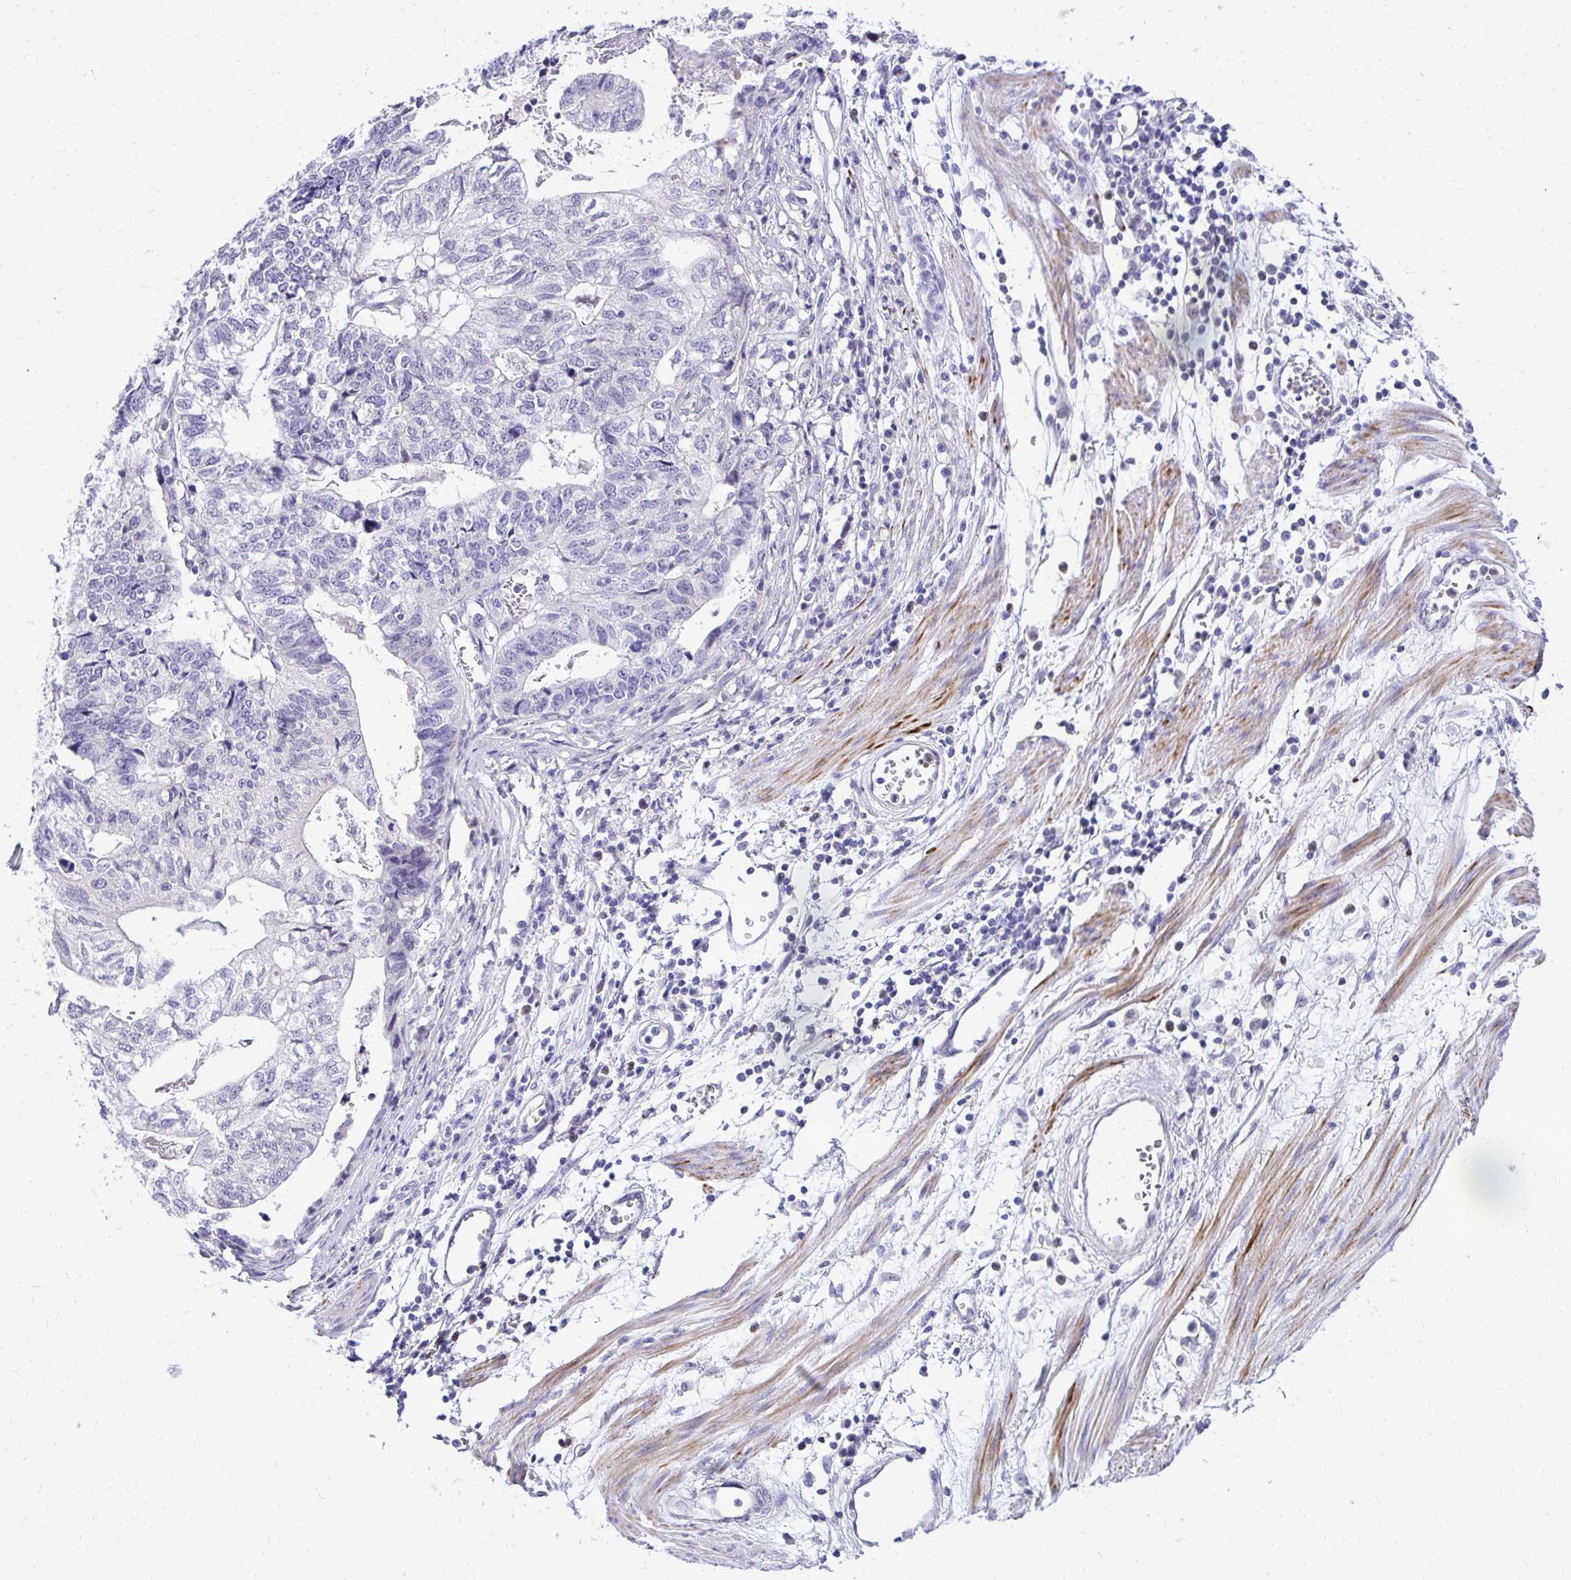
{"staining": {"intensity": "negative", "quantity": "none", "location": "none"}, "tissue": "stomach cancer", "cell_type": "Tumor cells", "image_type": "cancer", "snomed": [{"axis": "morphology", "description": "Adenocarcinoma, NOS"}, {"axis": "topography", "description": "Stomach, upper"}], "caption": "Immunohistochemistry of human stomach cancer (adenocarcinoma) reveals no expression in tumor cells.", "gene": "ZSWIM9", "patient": {"sex": "female", "age": 67}}